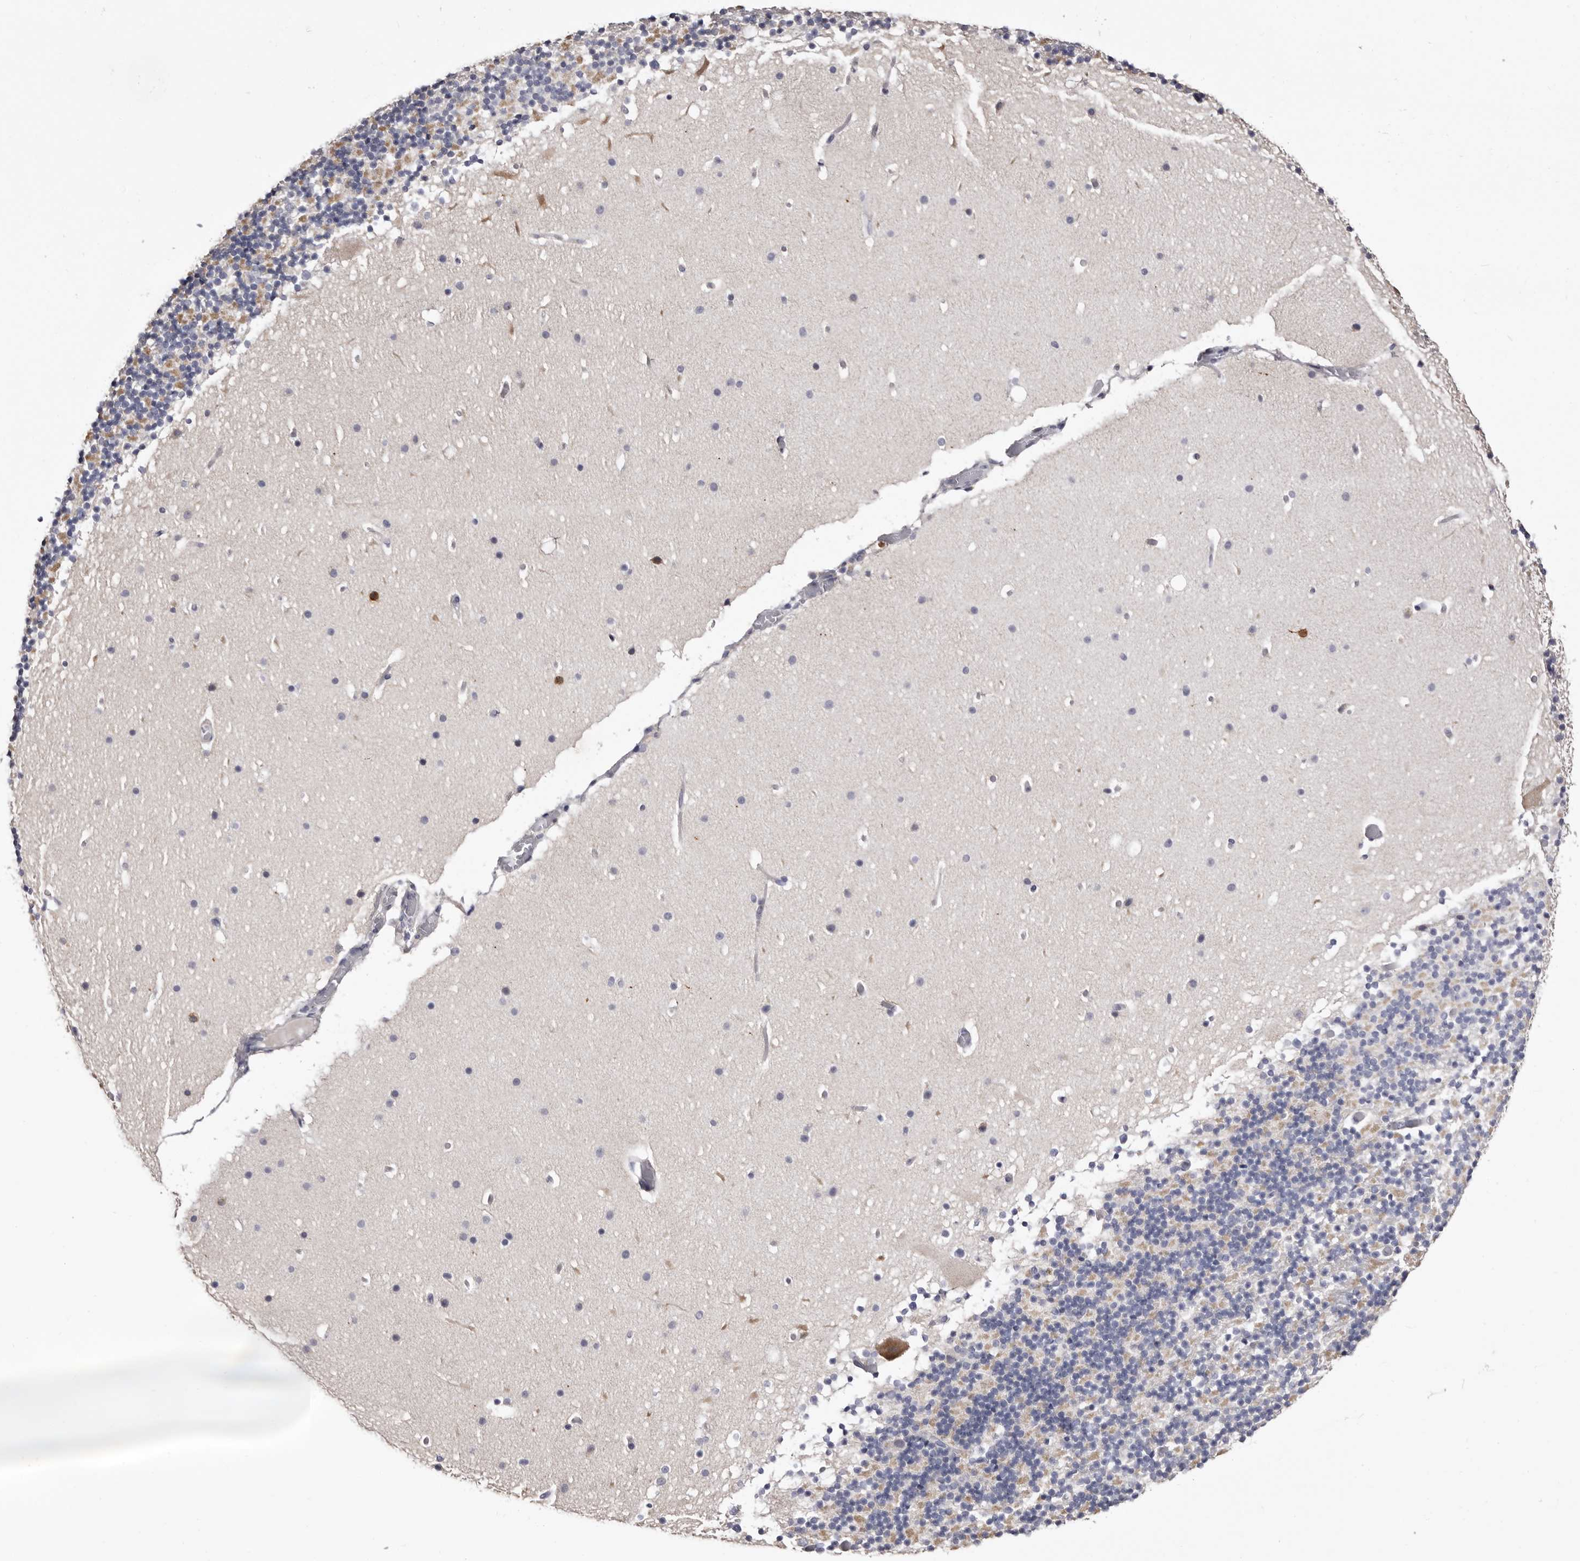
{"staining": {"intensity": "negative", "quantity": "none", "location": "none"}, "tissue": "cerebellum", "cell_type": "Cells in granular layer", "image_type": "normal", "snomed": [{"axis": "morphology", "description": "Normal tissue, NOS"}, {"axis": "topography", "description": "Cerebellum"}], "caption": "Cells in granular layer show no significant protein positivity in unremarkable cerebellum. (DAB (3,3'-diaminobenzidine) immunohistochemistry with hematoxylin counter stain).", "gene": "CASQ1", "patient": {"sex": "male", "age": 57}}